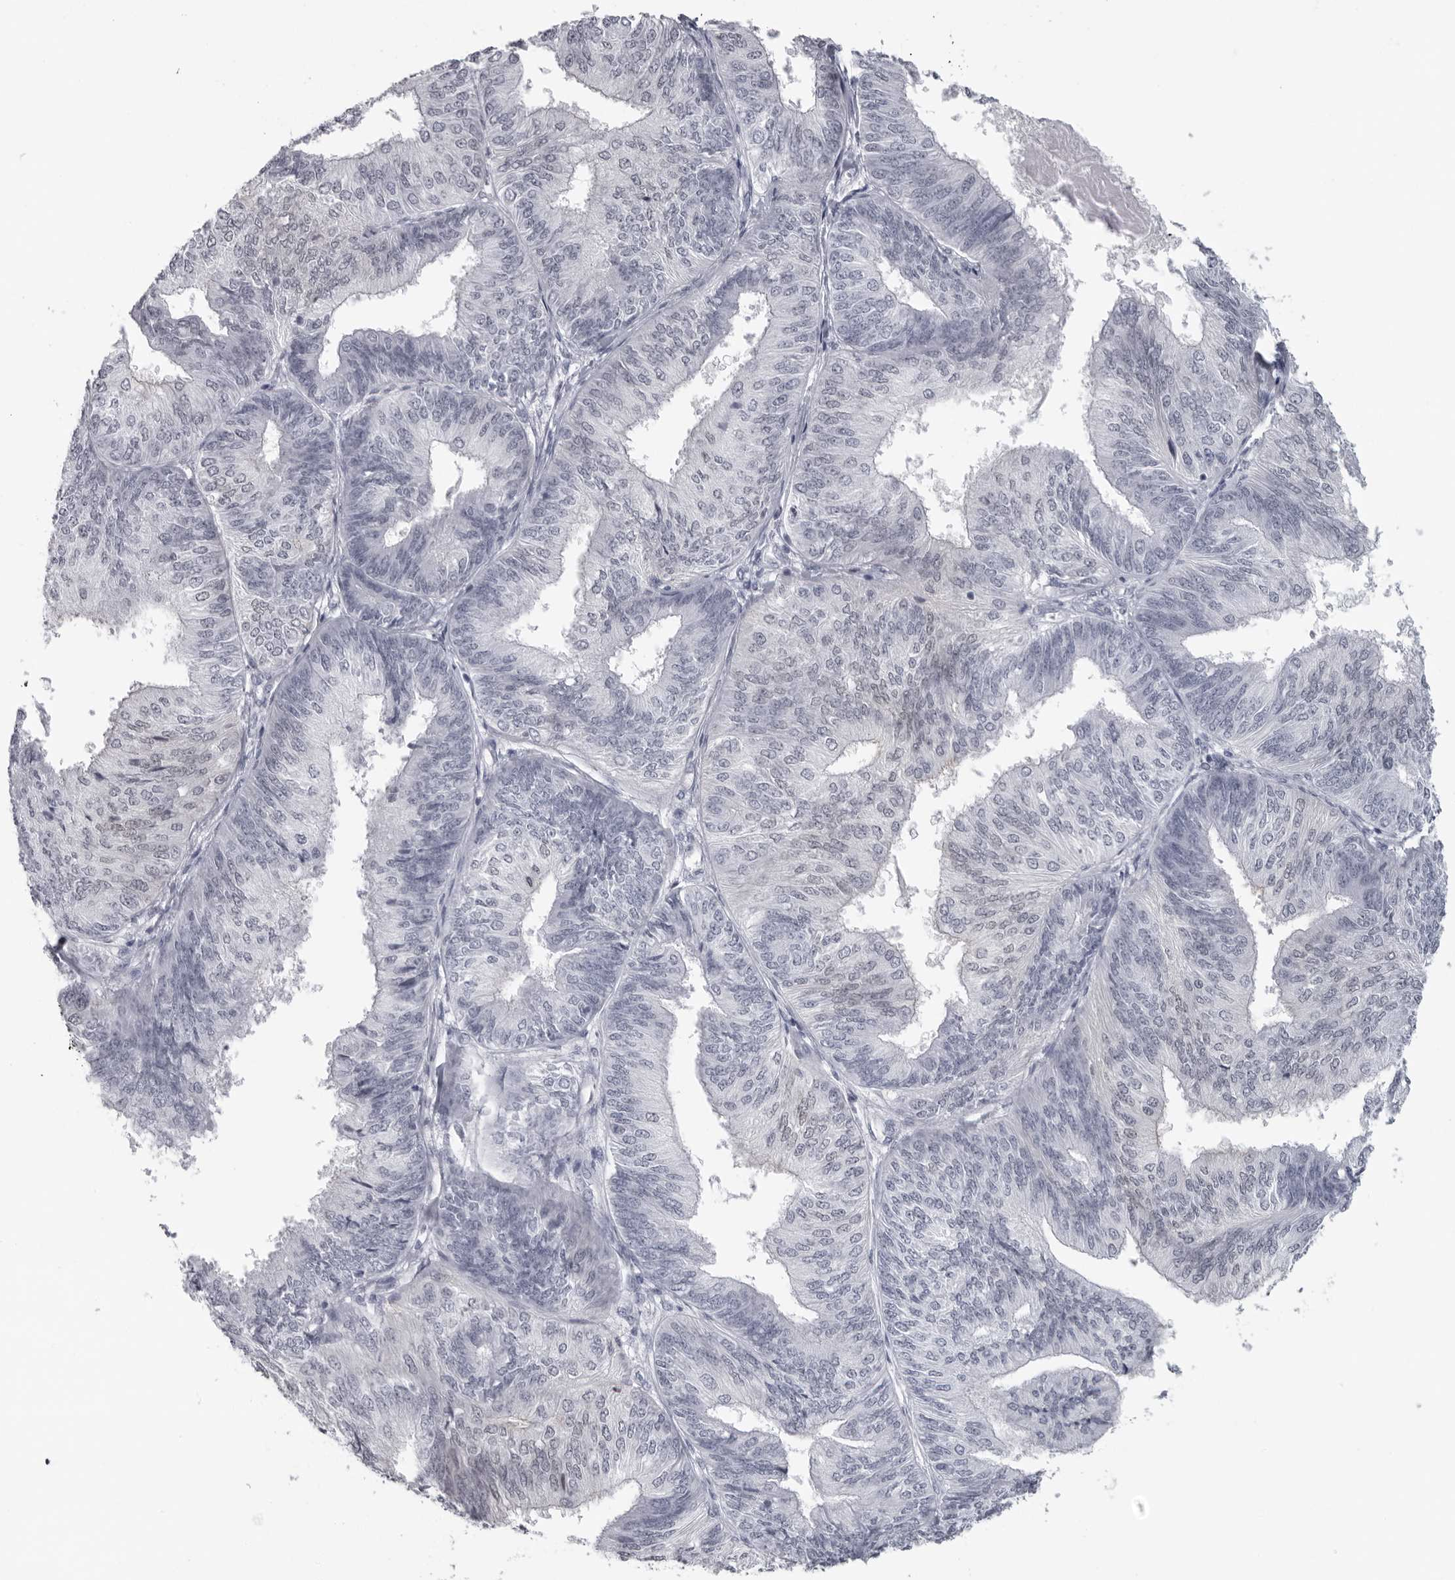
{"staining": {"intensity": "negative", "quantity": "none", "location": "none"}, "tissue": "endometrial cancer", "cell_type": "Tumor cells", "image_type": "cancer", "snomed": [{"axis": "morphology", "description": "Adenocarcinoma, NOS"}, {"axis": "topography", "description": "Endometrium"}], "caption": "A photomicrograph of human endometrial cancer is negative for staining in tumor cells.", "gene": "ESPN", "patient": {"sex": "female", "age": 58}}